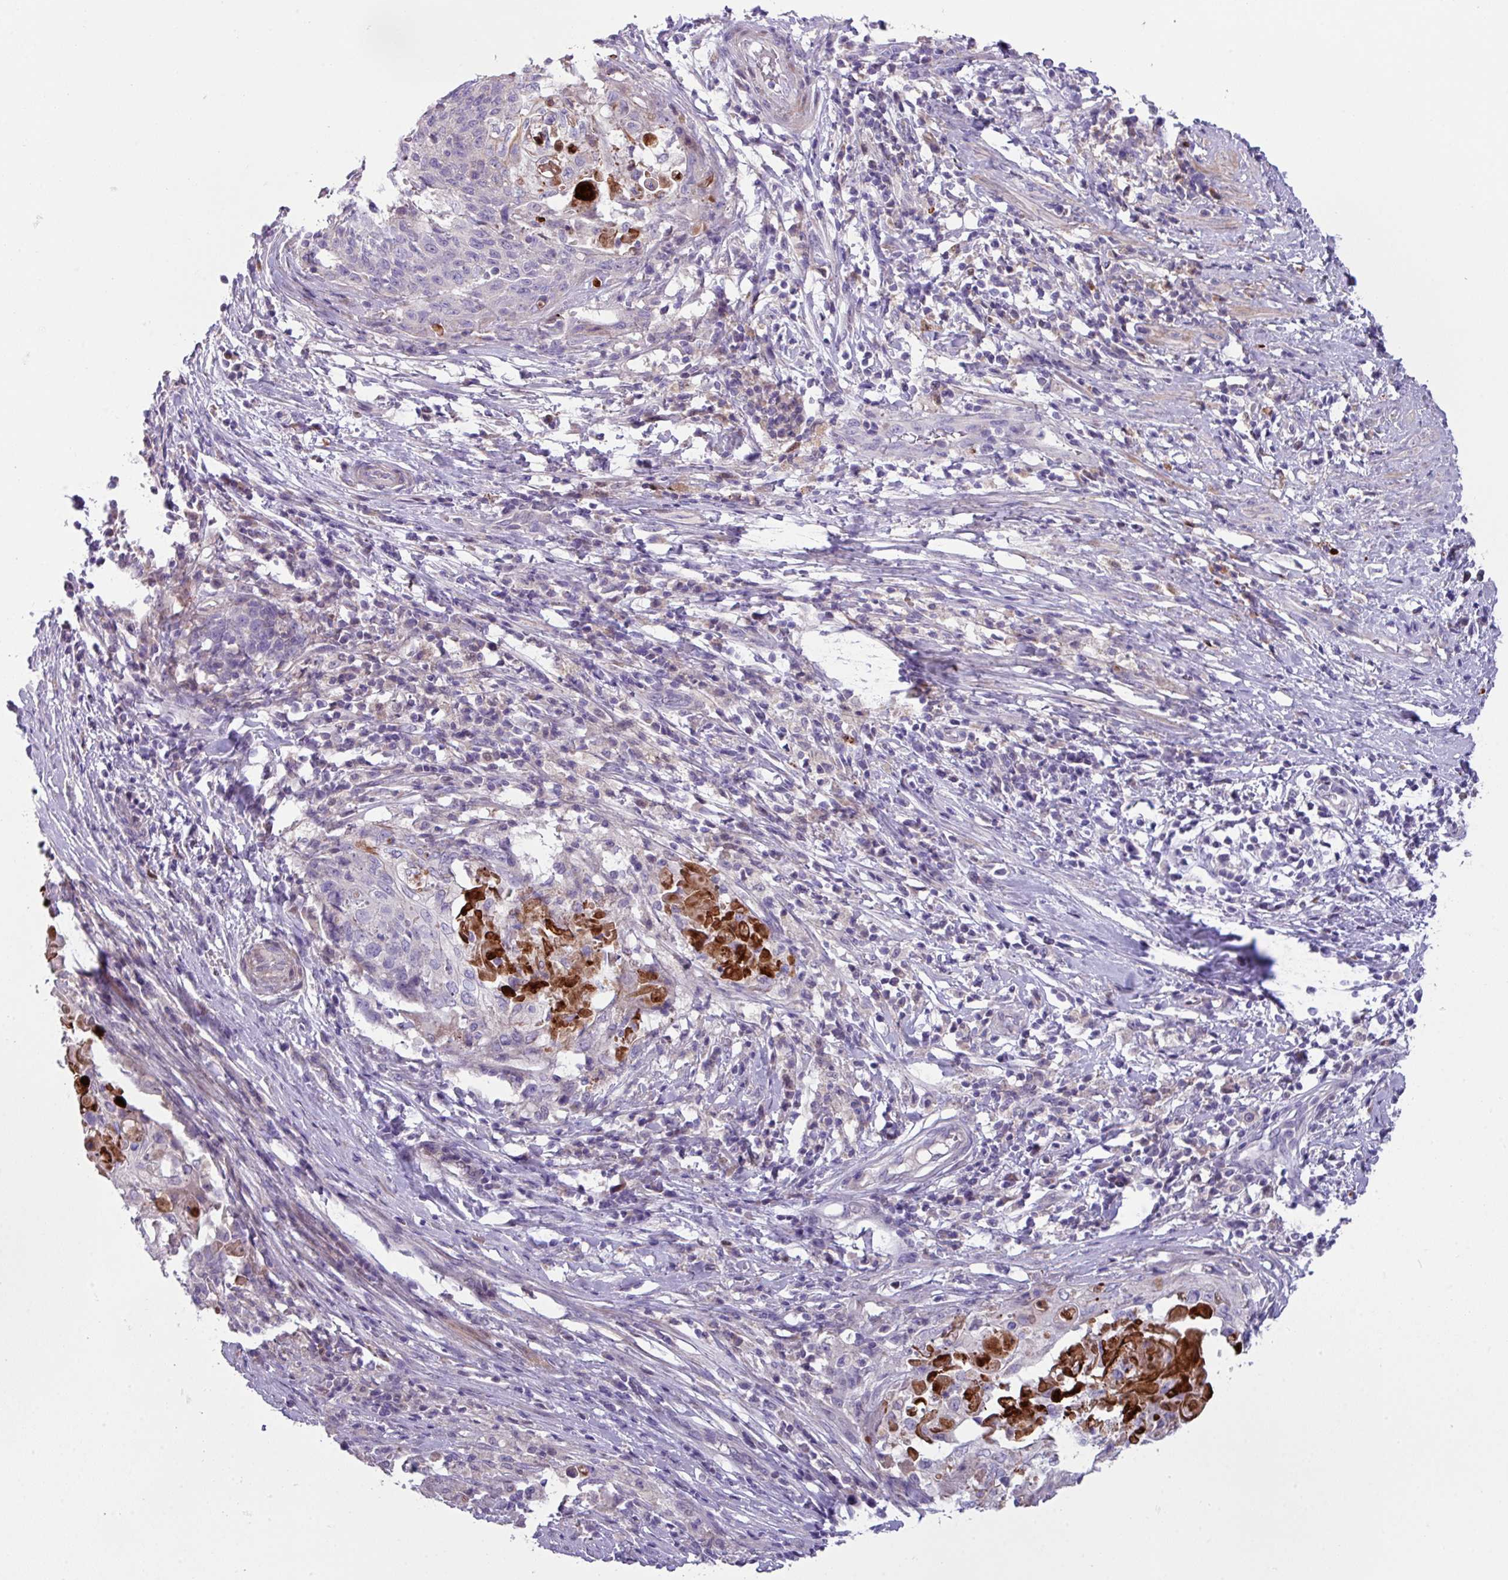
{"staining": {"intensity": "negative", "quantity": "none", "location": "none"}, "tissue": "cervical cancer", "cell_type": "Tumor cells", "image_type": "cancer", "snomed": [{"axis": "morphology", "description": "Squamous cell carcinoma, NOS"}, {"axis": "topography", "description": "Cervix"}], "caption": "High magnification brightfield microscopy of squamous cell carcinoma (cervical) stained with DAB (brown) and counterstained with hematoxylin (blue): tumor cells show no significant expression.", "gene": "IQCJ", "patient": {"sex": "female", "age": 39}}